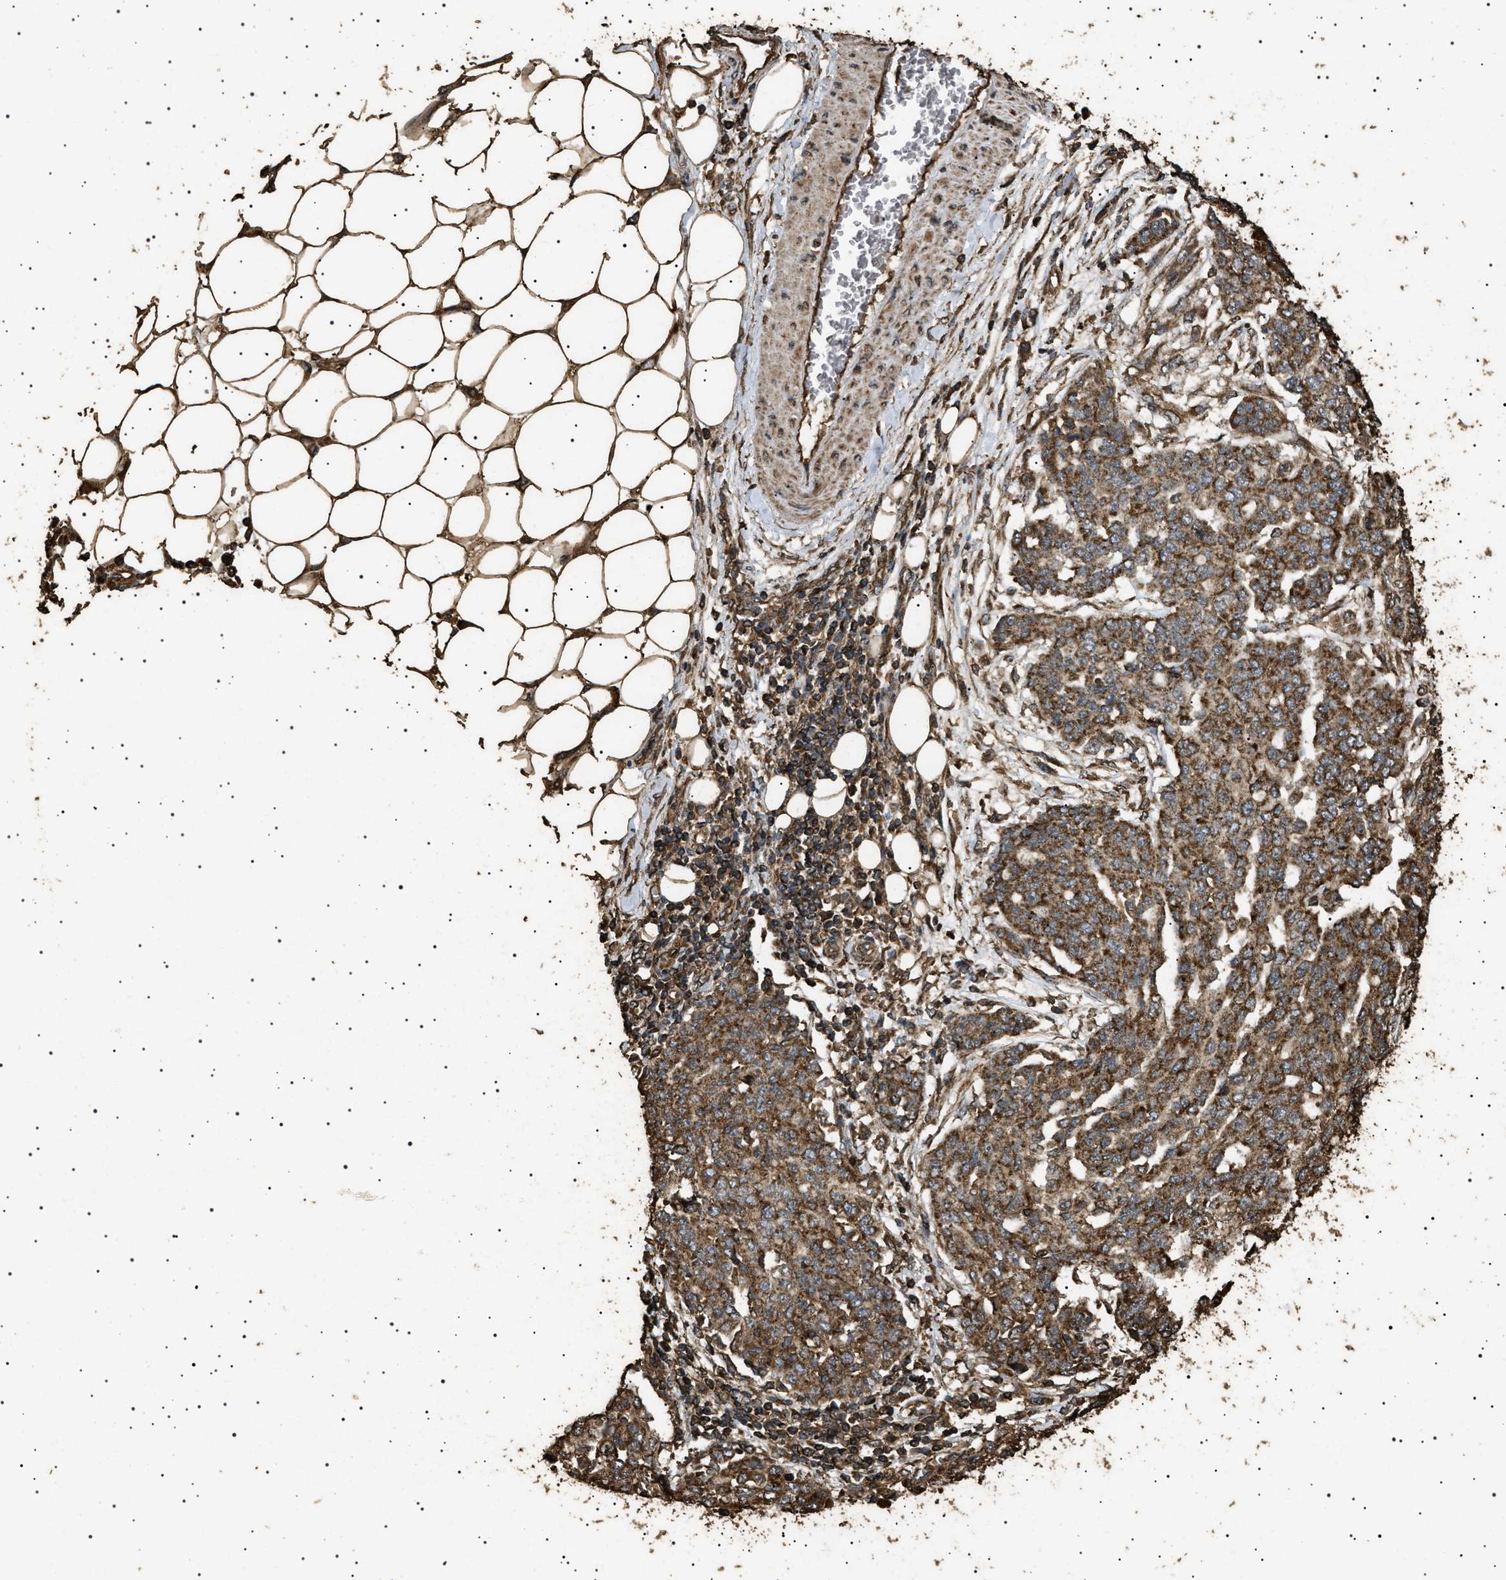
{"staining": {"intensity": "strong", "quantity": ">75%", "location": "cytoplasmic/membranous"}, "tissue": "ovarian cancer", "cell_type": "Tumor cells", "image_type": "cancer", "snomed": [{"axis": "morphology", "description": "Cystadenocarcinoma, serous, NOS"}, {"axis": "topography", "description": "Soft tissue"}, {"axis": "topography", "description": "Ovary"}], "caption": "Brown immunohistochemical staining in ovarian cancer displays strong cytoplasmic/membranous positivity in about >75% of tumor cells.", "gene": "CYRIA", "patient": {"sex": "female", "age": 57}}